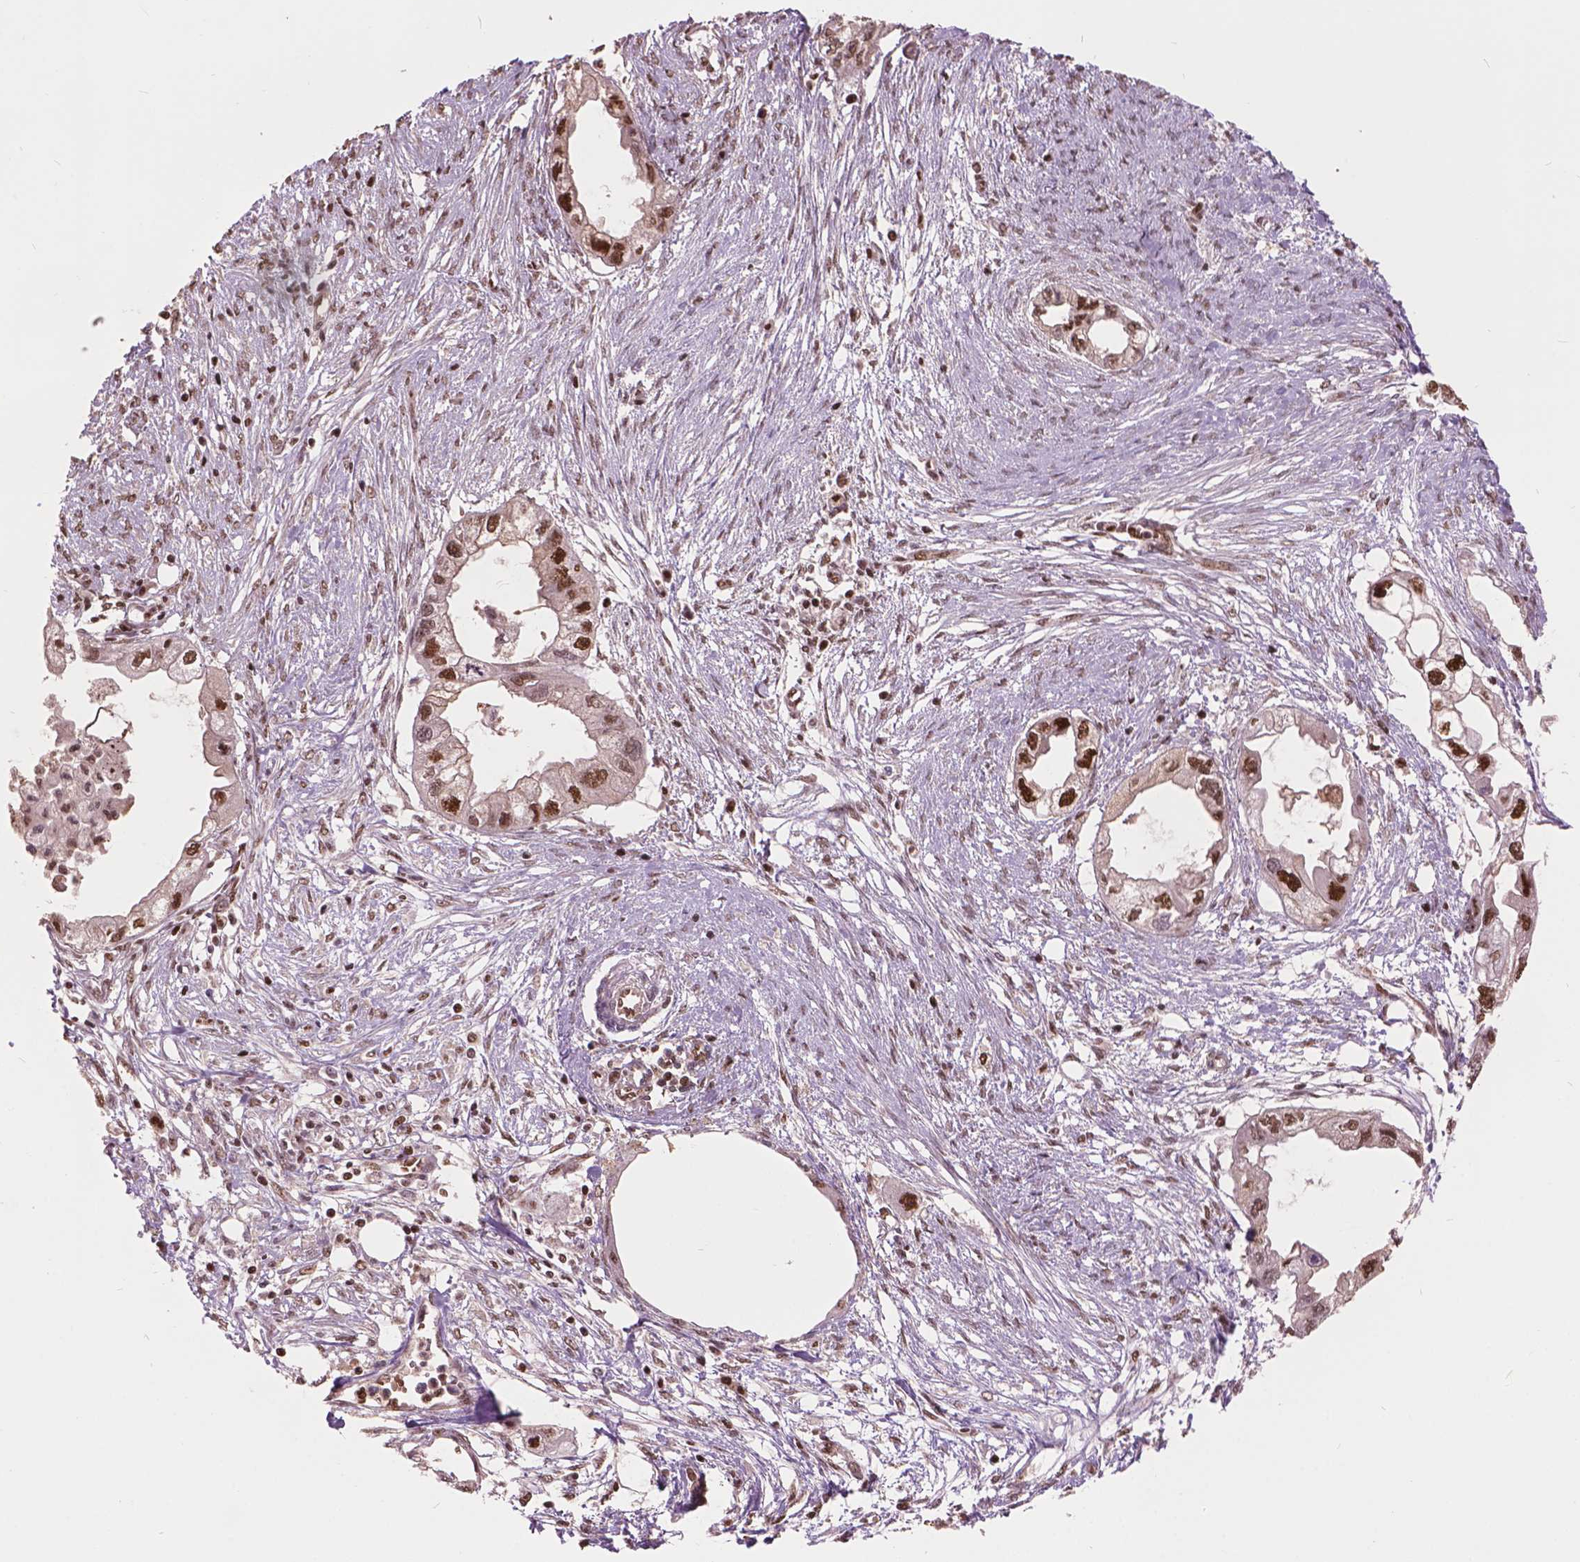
{"staining": {"intensity": "strong", "quantity": ">75%", "location": "nuclear"}, "tissue": "endometrial cancer", "cell_type": "Tumor cells", "image_type": "cancer", "snomed": [{"axis": "morphology", "description": "Adenocarcinoma, NOS"}, {"axis": "morphology", "description": "Adenocarcinoma, metastatic, NOS"}, {"axis": "topography", "description": "Adipose tissue"}, {"axis": "topography", "description": "Endometrium"}], "caption": "Brown immunohistochemical staining in human endometrial cancer shows strong nuclear expression in about >75% of tumor cells. Immunohistochemistry (ihc) stains the protein of interest in brown and the nuclei are stained blue.", "gene": "ANP32B", "patient": {"sex": "female", "age": 67}}